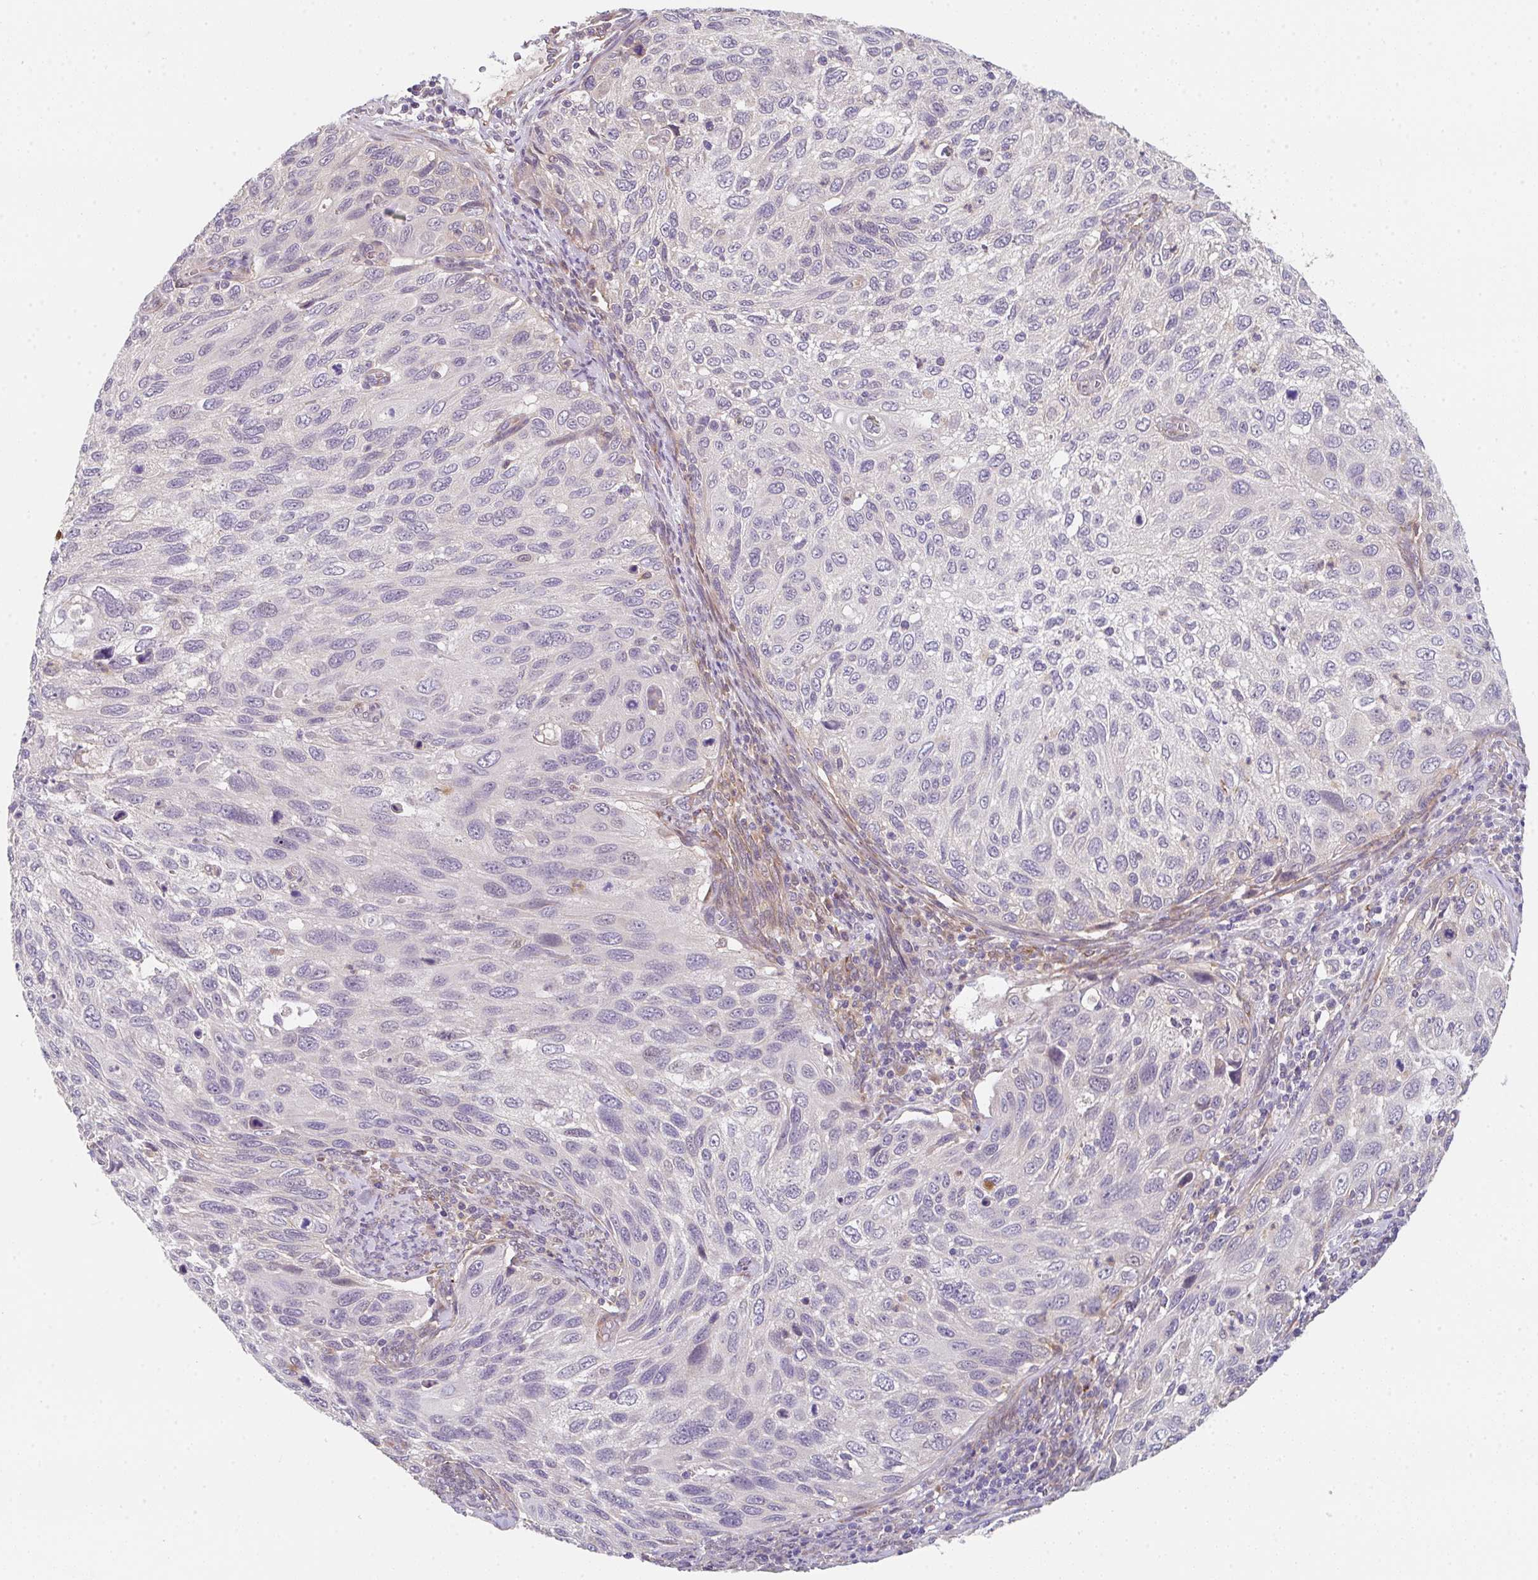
{"staining": {"intensity": "negative", "quantity": "none", "location": "none"}, "tissue": "cervical cancer", "cell_type": "Tumor cells", "image_type": "cancer", "snomed": [{"axis": "morphology", "description": "Squamous cell carcinoma, NOS"}, {"axis": "topography", "description": "Cervix"}], "caption": "Immunohistochemical staining of human squamous cell carcinoma (cervical) reveals no significant expression in tumor cells.", "gene": "TSPAN31", "patient": {"sex": "female", "age": 70}}